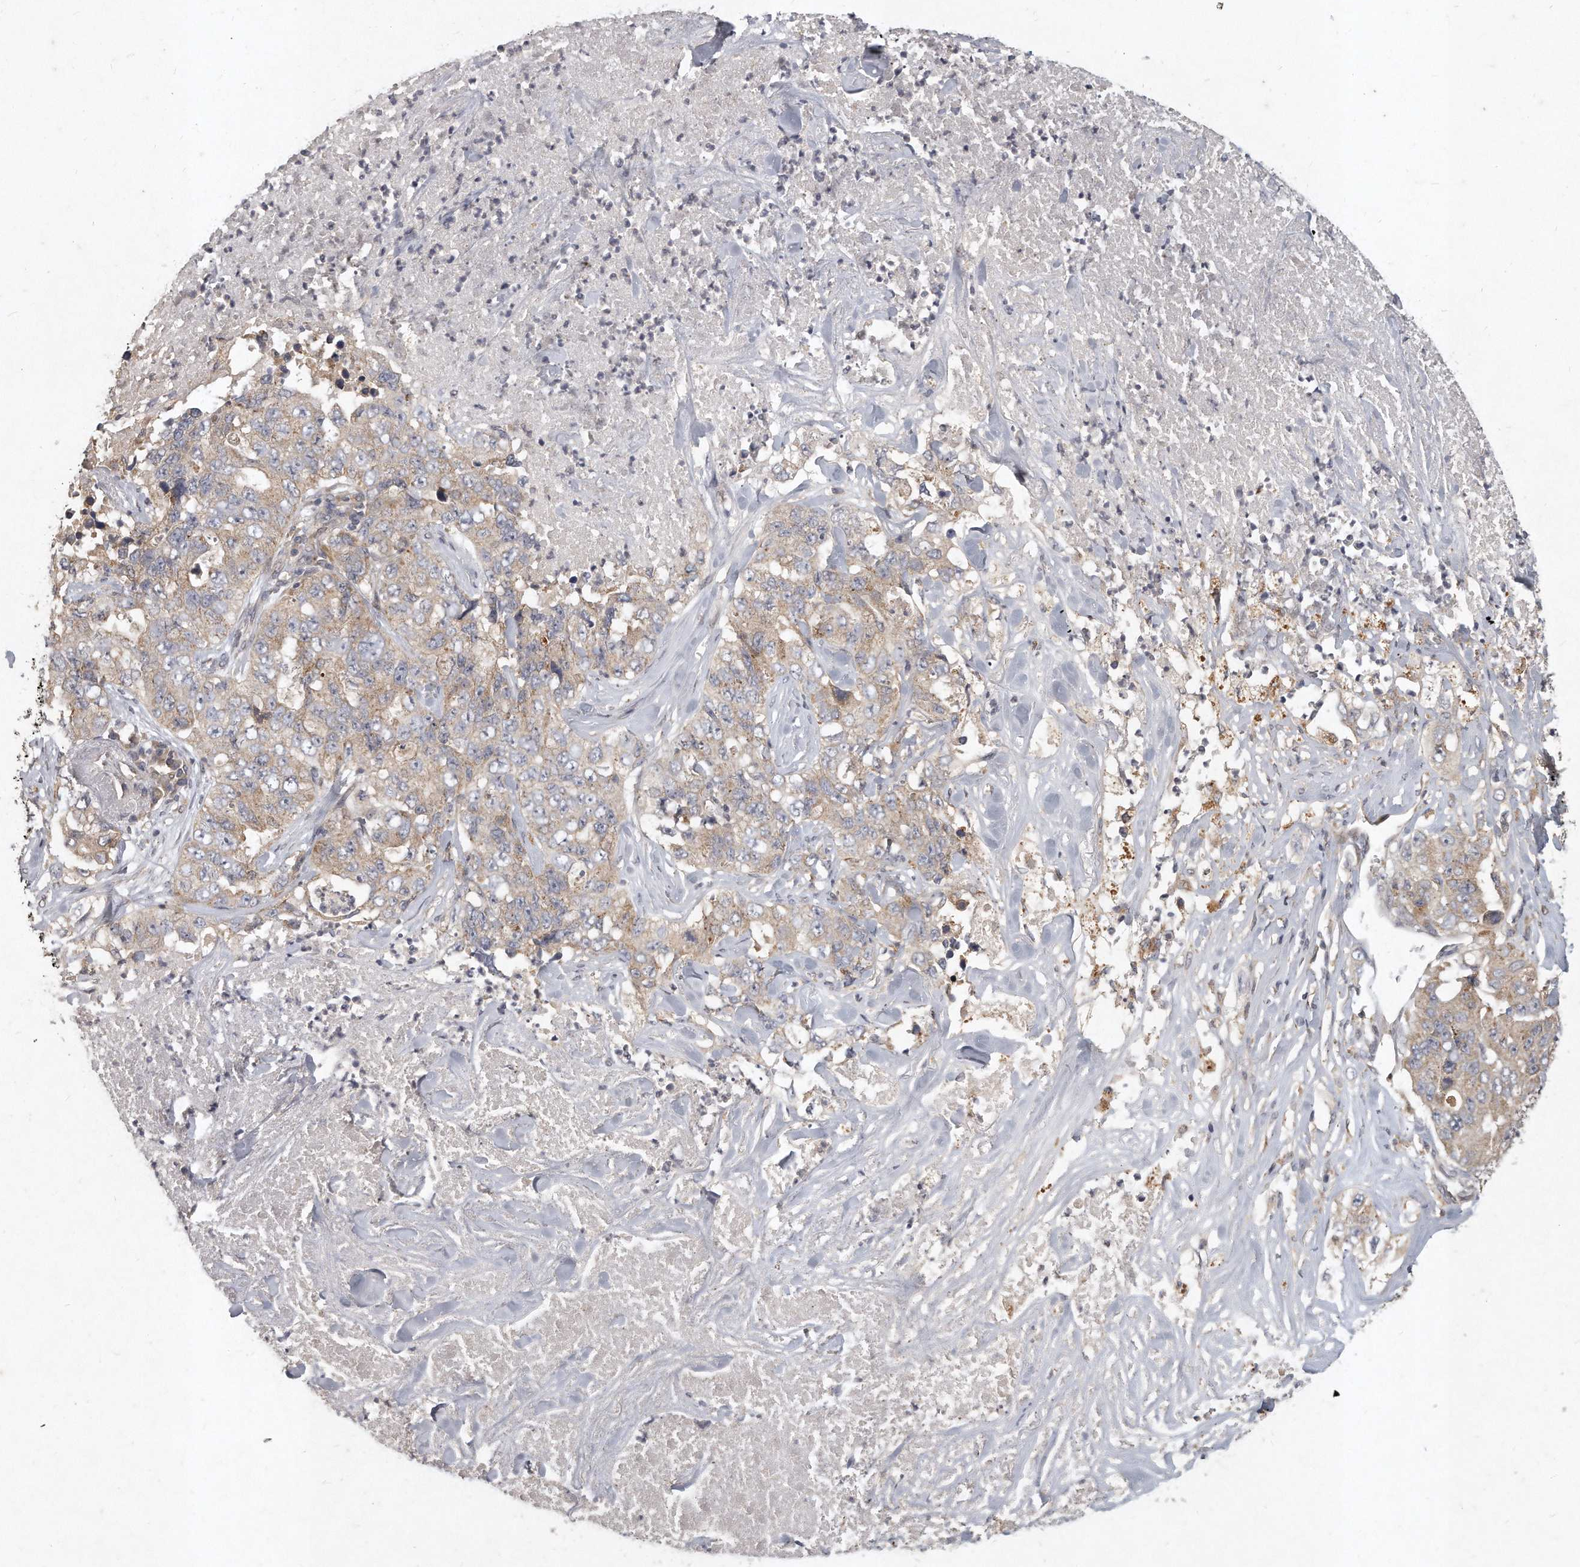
{"staining": {"intensity": "moderate", "quantity": "25%-75%", "location": "cytoplasmic/membranous"}, "tissue": "lung cancer", "cell_type": "Tumor cells", "image_type": "cancer", "snomed": [{"axis": "morphology", "description": "Adenocarcinoma, NOS"}, {"axis": "topography", "description": "Lung"}], "caption": "Protein positivity by immunohistochemistry (IHC) displays moderate cytoplasmic/membranous expression in approximately 25%-75% of tumor cells in lung cancer (adenocarcinoma).", "gene": "LGALS8", "patient": {"sex": "female", "age": 51}}